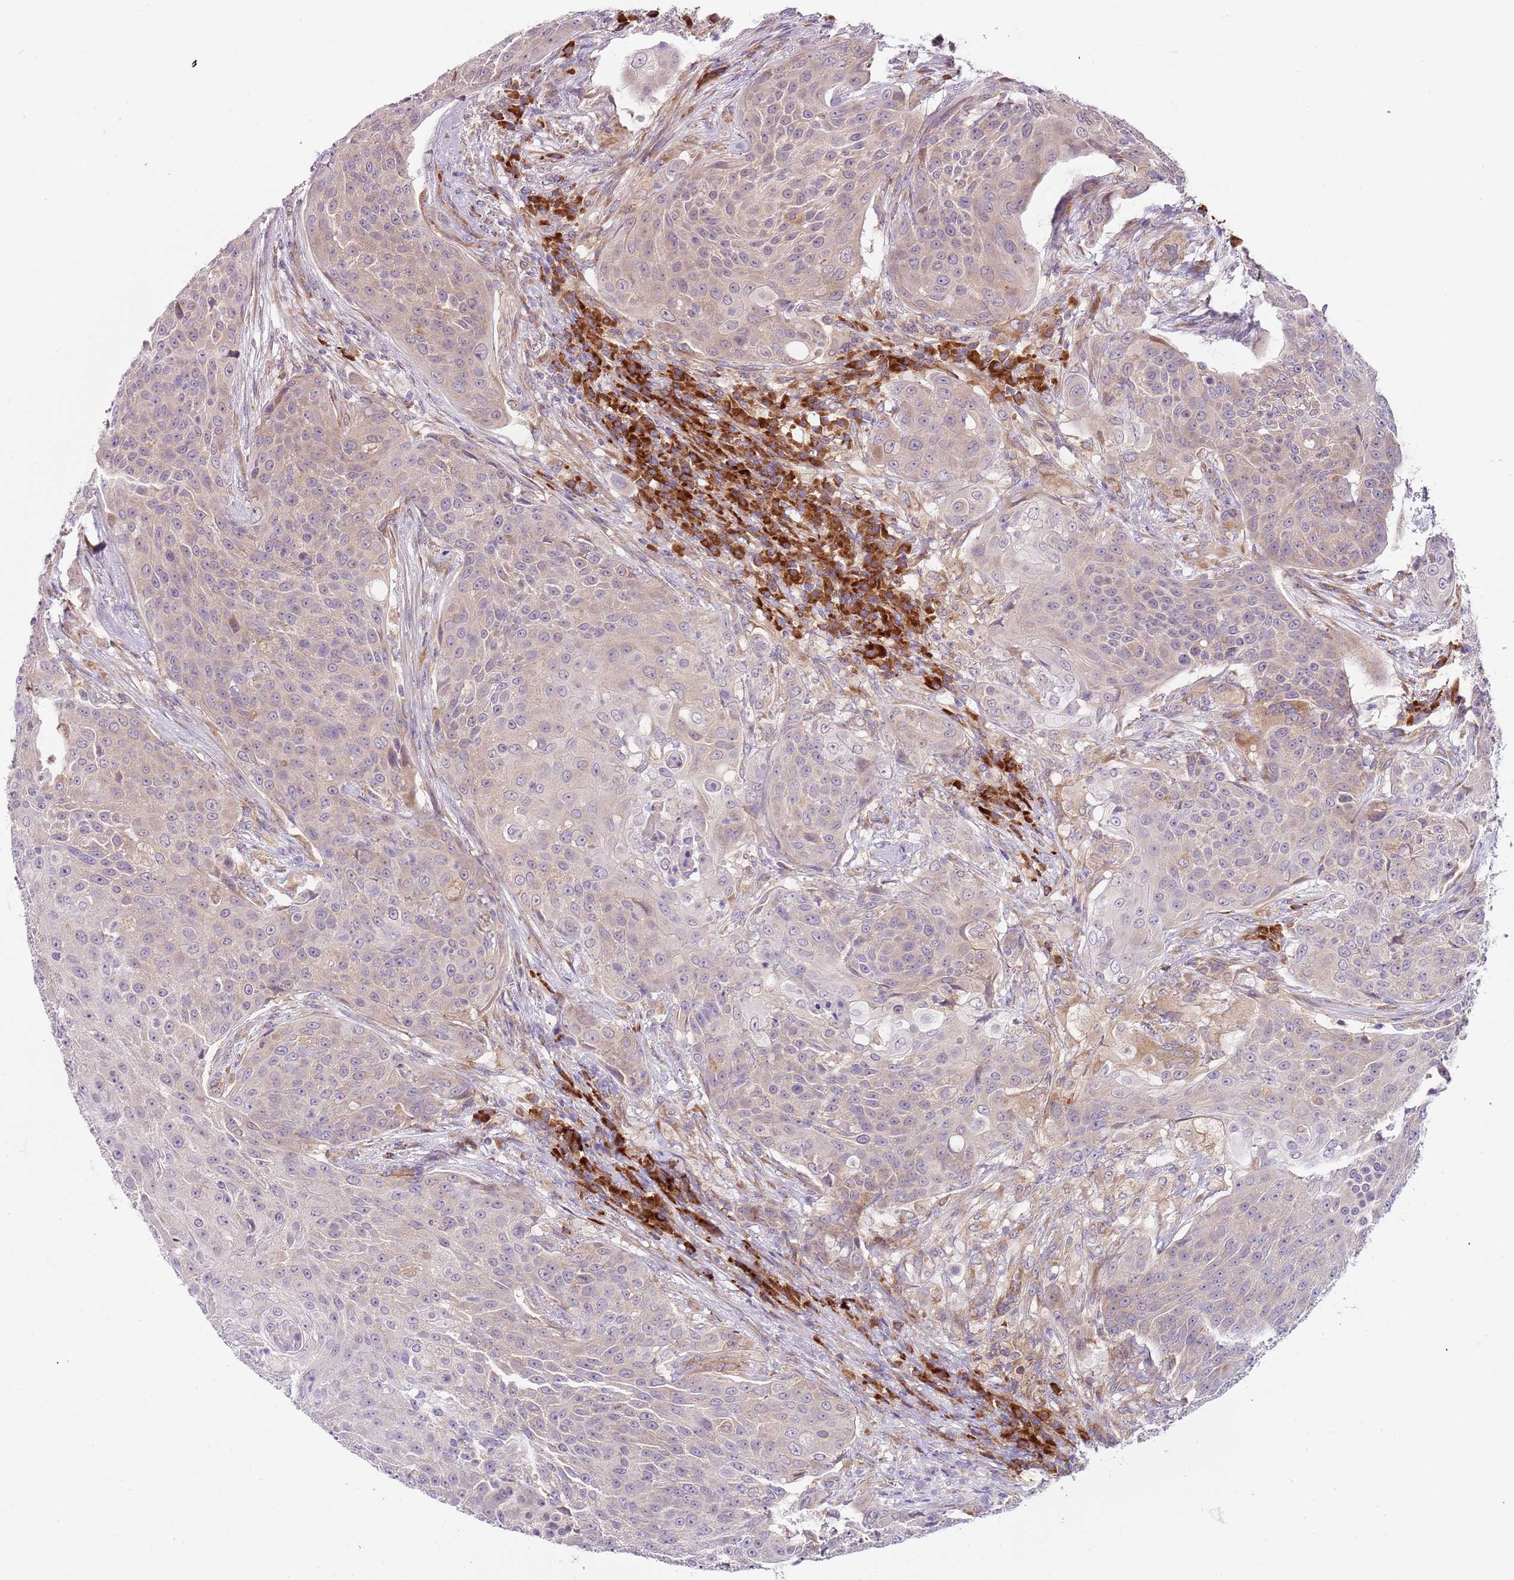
{"staining": {"intensity": "weak", "quantity": "25%-75%", "location": "cytoplasmic/membranous"}, "tissue": "urothelial cancer", "cell_type": "Tumor cells", "image_type": "cancer", "snomed": [{"axis": "morphology", "description": "Urothelial carcinoma, High grade"}, {"axis": "topography", "description": "Urinary bladder"}], "caption": "This is an image of immunohistochemistry staining of high-grade urothelial carcinoma, which shows weak positivity in the cytoplasmic/membranous of tumor cells.", "gene": "VWCE", "patient": {"sex": "female", "age": 63}}